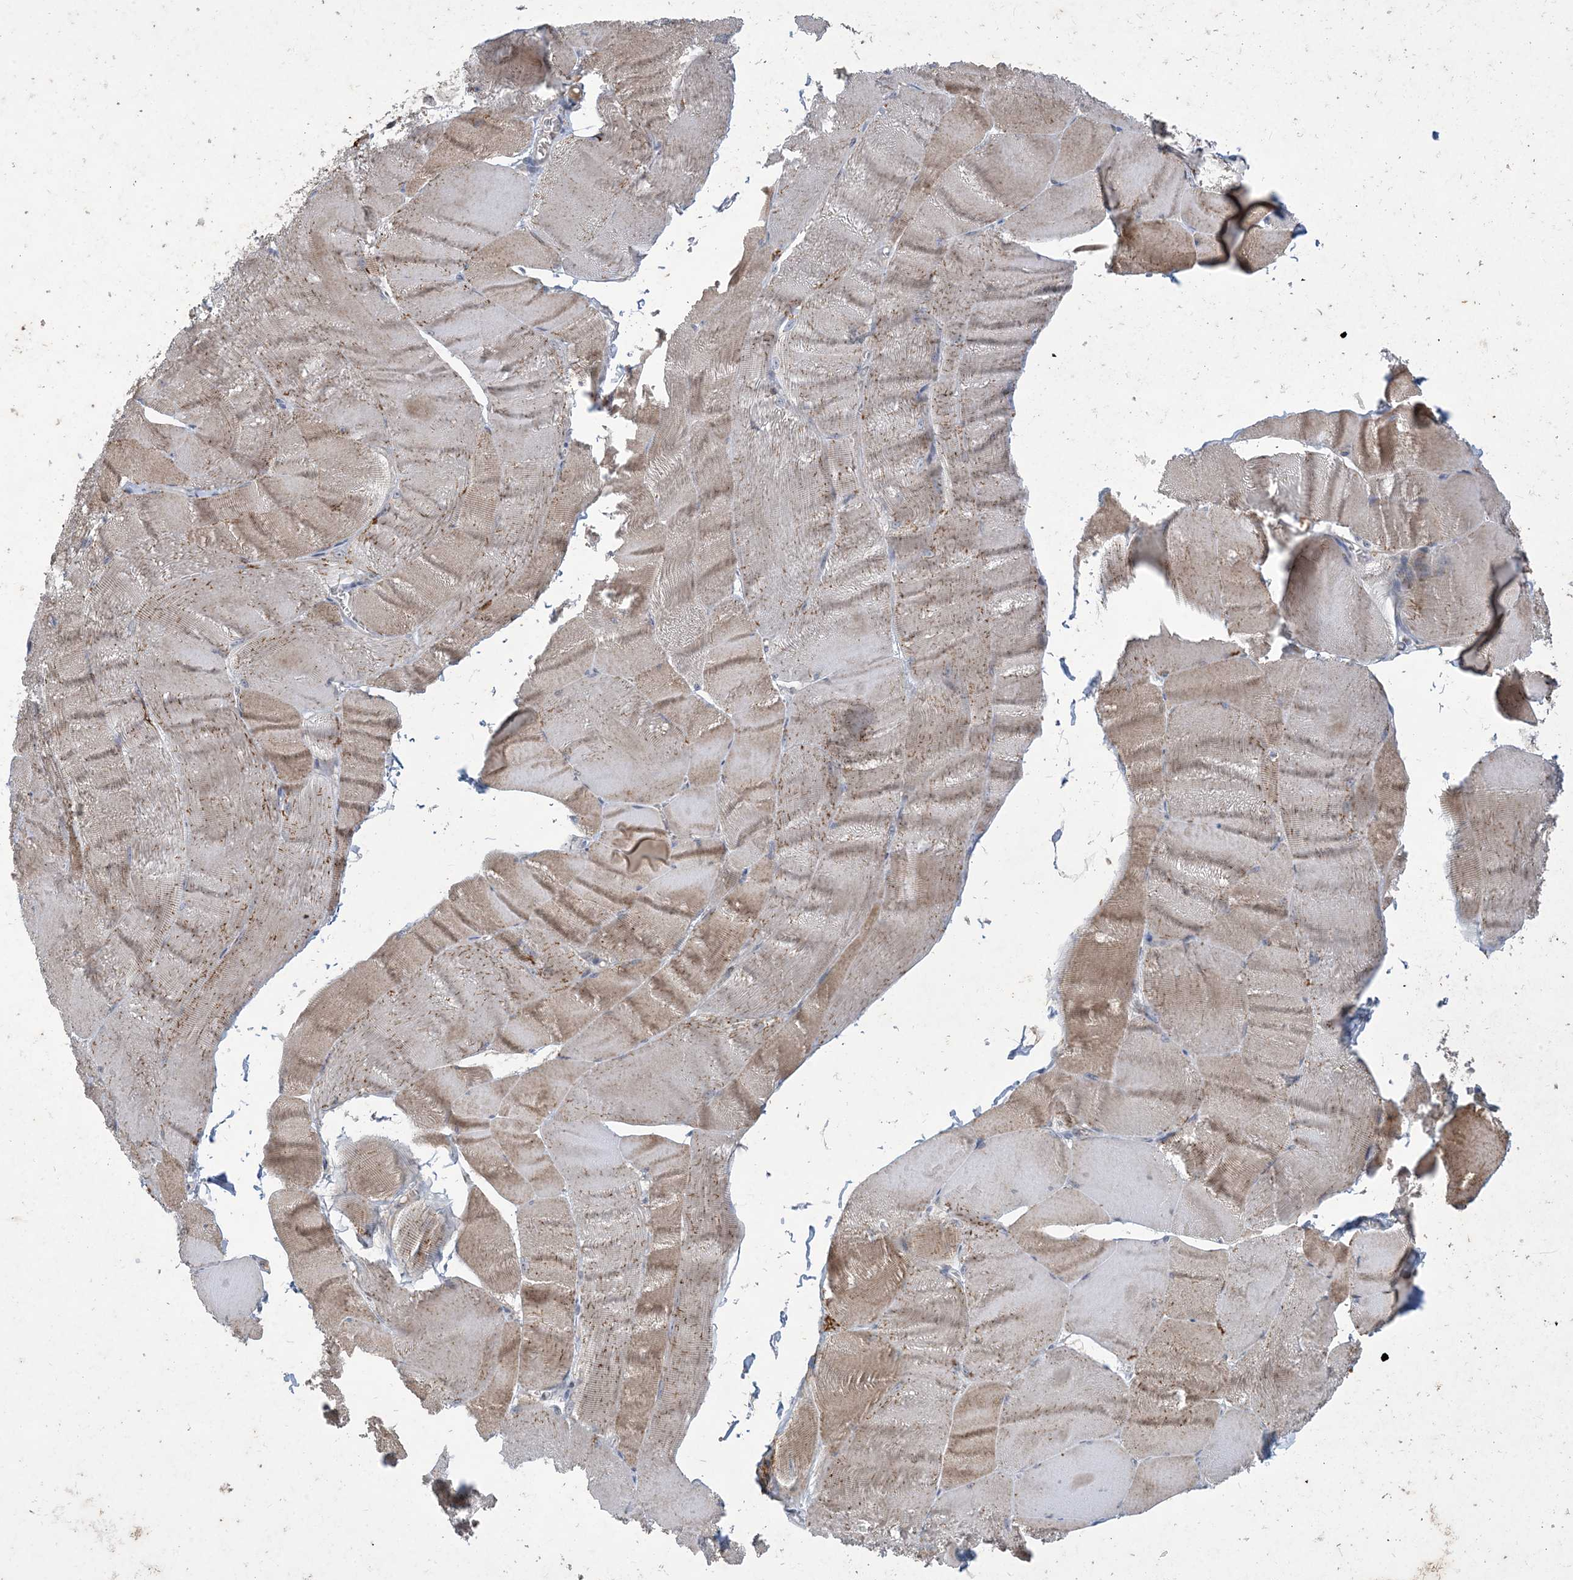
{"staining": {"intensity": "moderate", "quantity": ">75%", "location": "cytoplasmic/membranous"}, "tissue": "skeletal muscle", "cell_type": "Myocytes", "image_type": "normal", "snomed": [{"axis": "morphology", "description": "Normal tissue, NOS"}, {"axis": "morphology", "description": "Basal cell carcinoma"}, {"axis": "topography", "description": "Skeletal muscle"}], "caption": "This image exhibits IHC staining of unremarkable human skeletal muscle, with medium moderate cytoplasmic/membranous positivity in about >75% of myocytes.", "gene": "MRPS18A", "patient": {"sex": "female", "age": 64}}